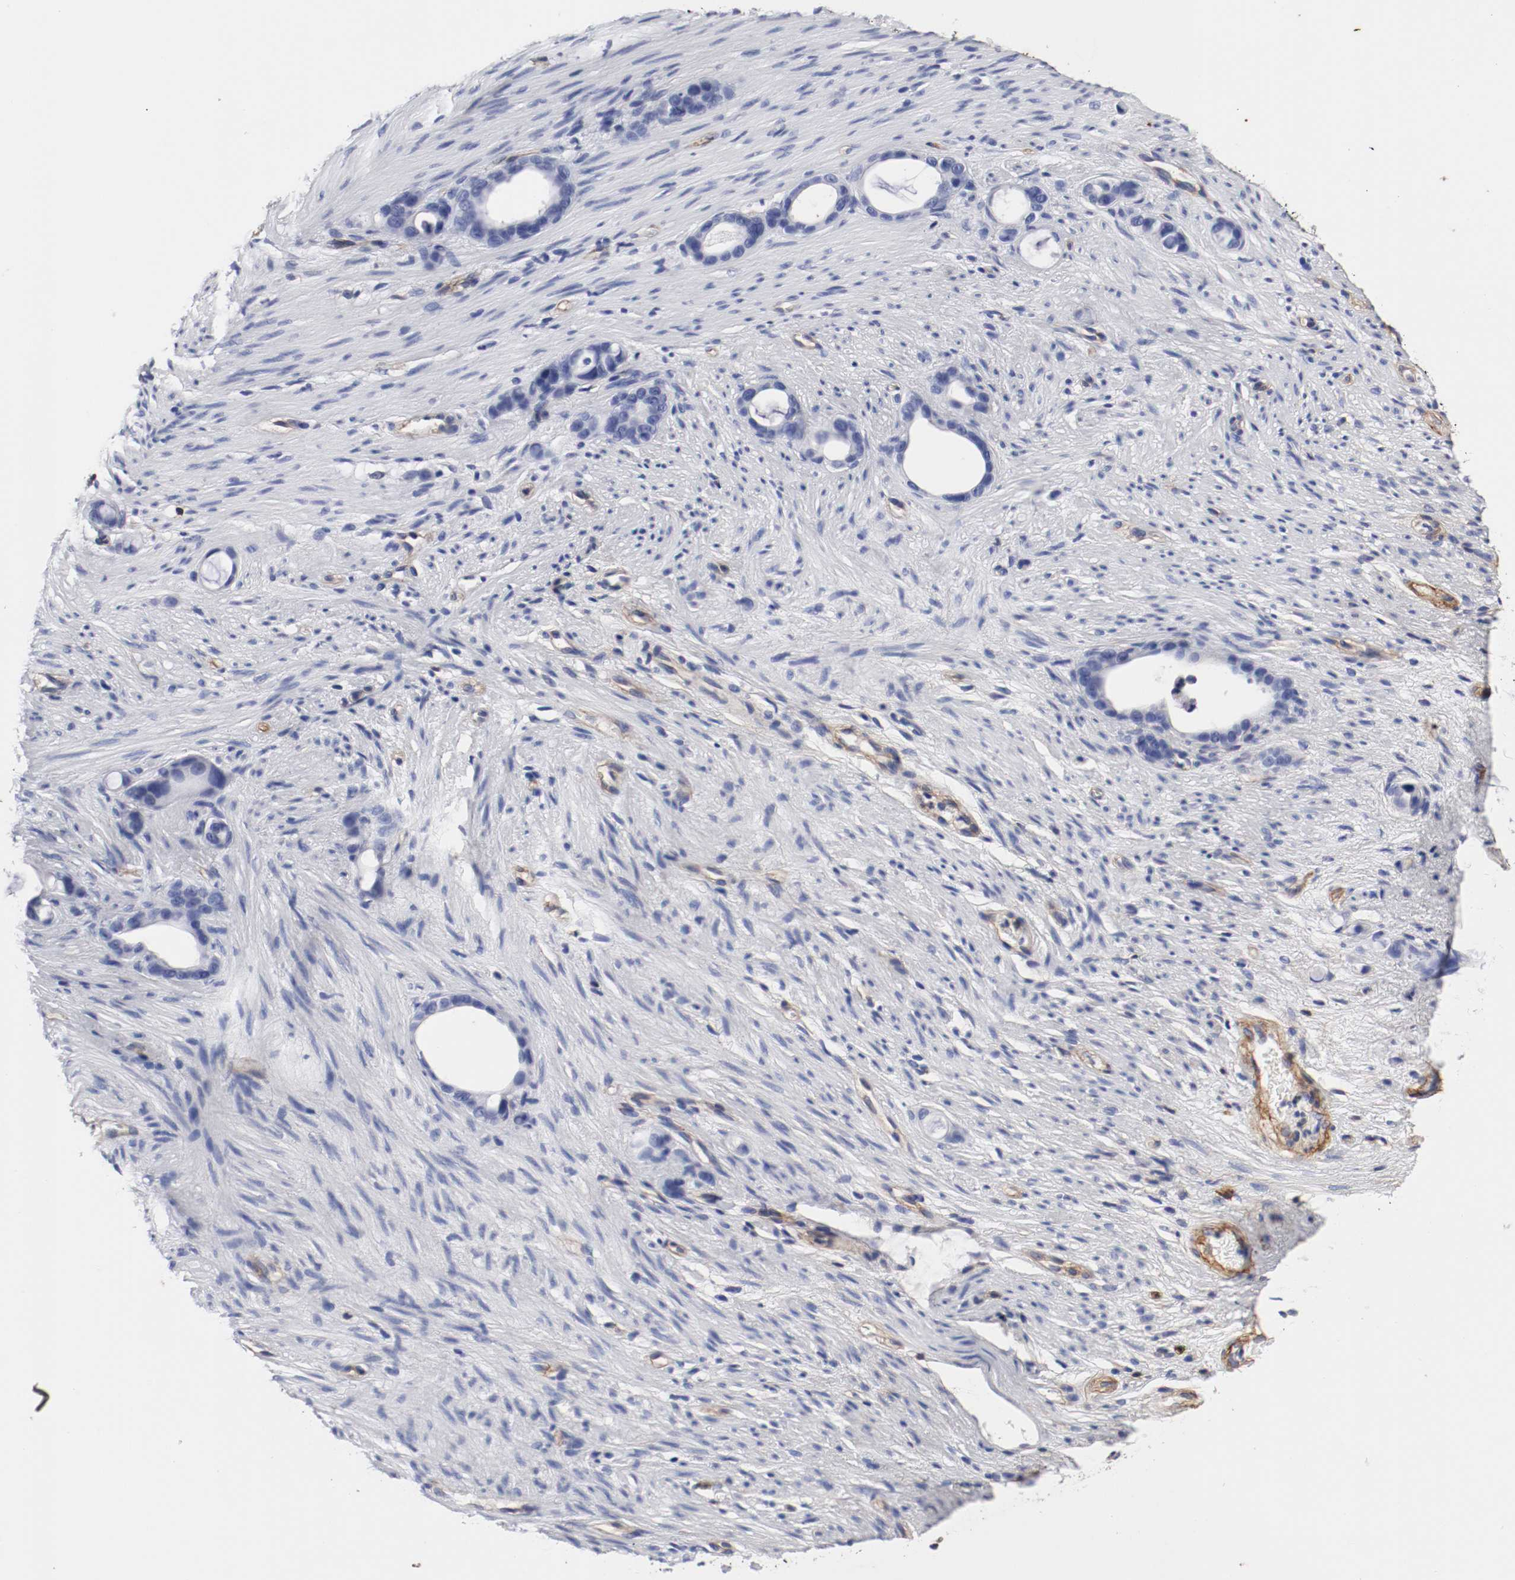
{"staining": {"intensity": "negative", "quantity": "none", "location": "none"}, "tissue": "stomach cancer", "cell_type": "Tumor cells", "image_type": "cancer", "snomed": [{"axis": "morphology", "description": "Adenocarcinoma, NOS"}, {"axis": "topography", "description": "Stomach"}], "caption": "Tumor cells show no significant staining in stomach adenocarcinoma. Nuclei are stained in blue.", "gene": "IFITM1", "patient": {"sex": "female", "age": 75}}